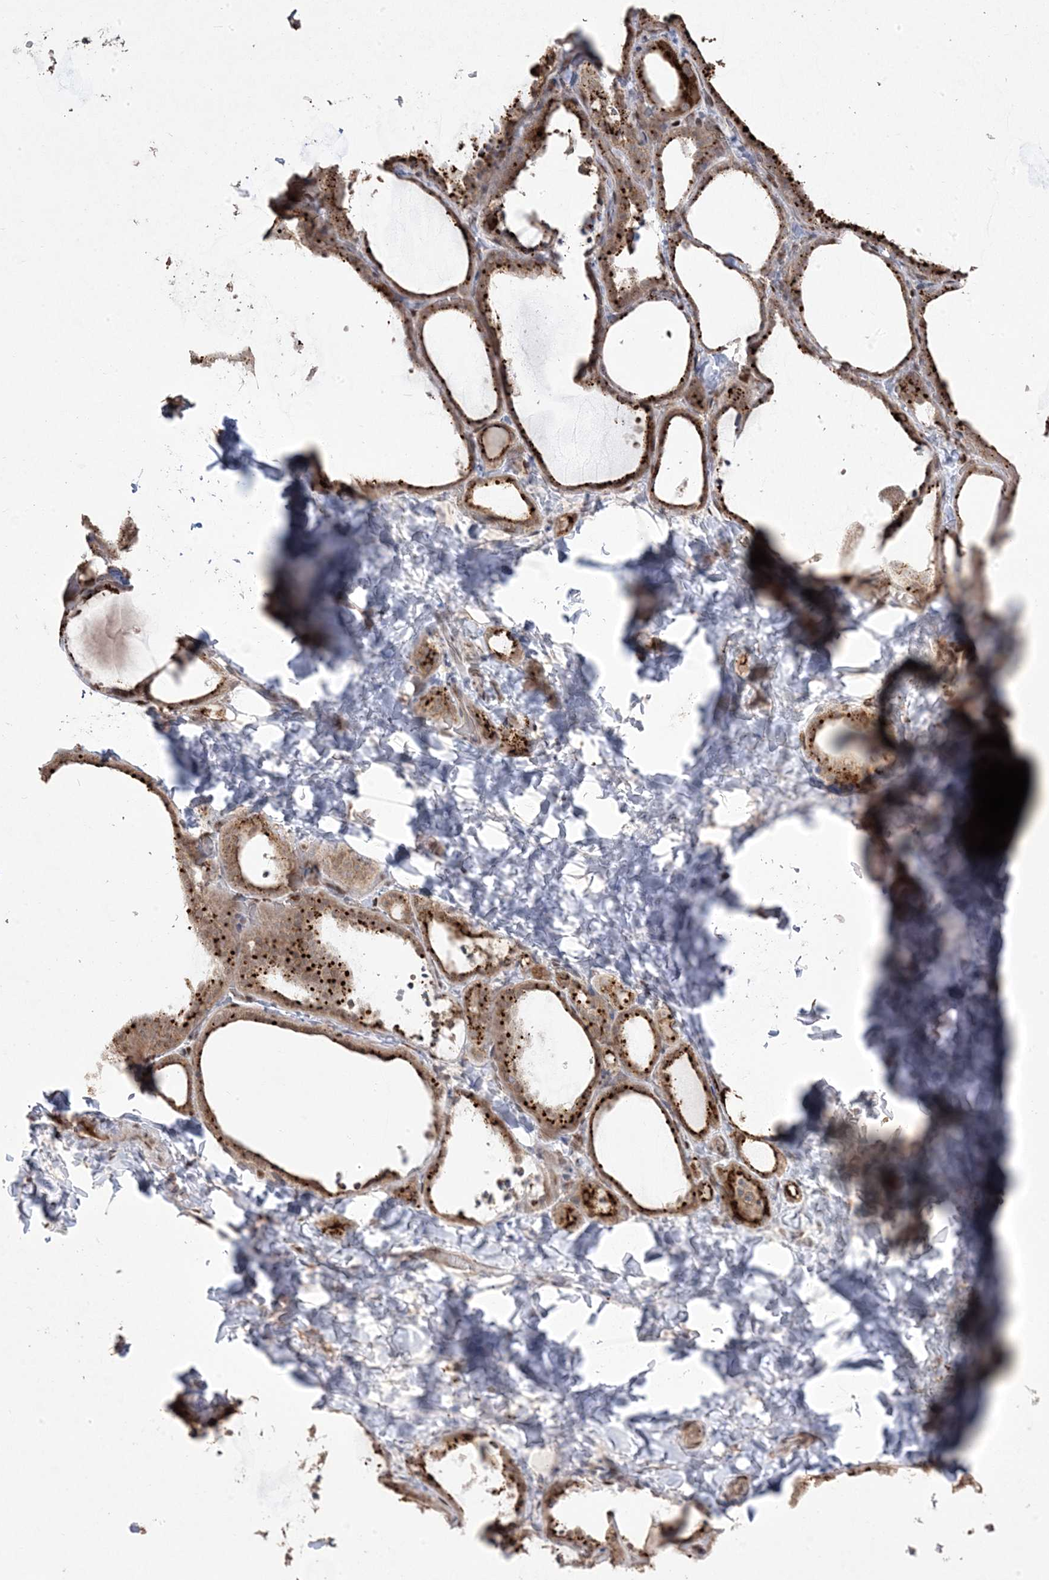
{"staining": {"intensity": "strong", "quantity": ">75%", "location": "cytoplasmic/membranous"}, "tissue": "thyroid gland", "cell_type": "Glandular cells", "image_type": "normal", "snomed": [{"axis": "morphology", "description": "Normal tissue, NOS"}, {"axis": "topography", "description": "Thyroid gland"}], "caption": "This image reveals normal thyroid gland stained with immunohistochemistry to label a protein in brown. The cytoplasmic/membranous of glandular cells show strong positivity for the protein. Nuclei are counter-stained blue.", "gene": "PPOX", "patient": {"sex": "female", "age": 22}}